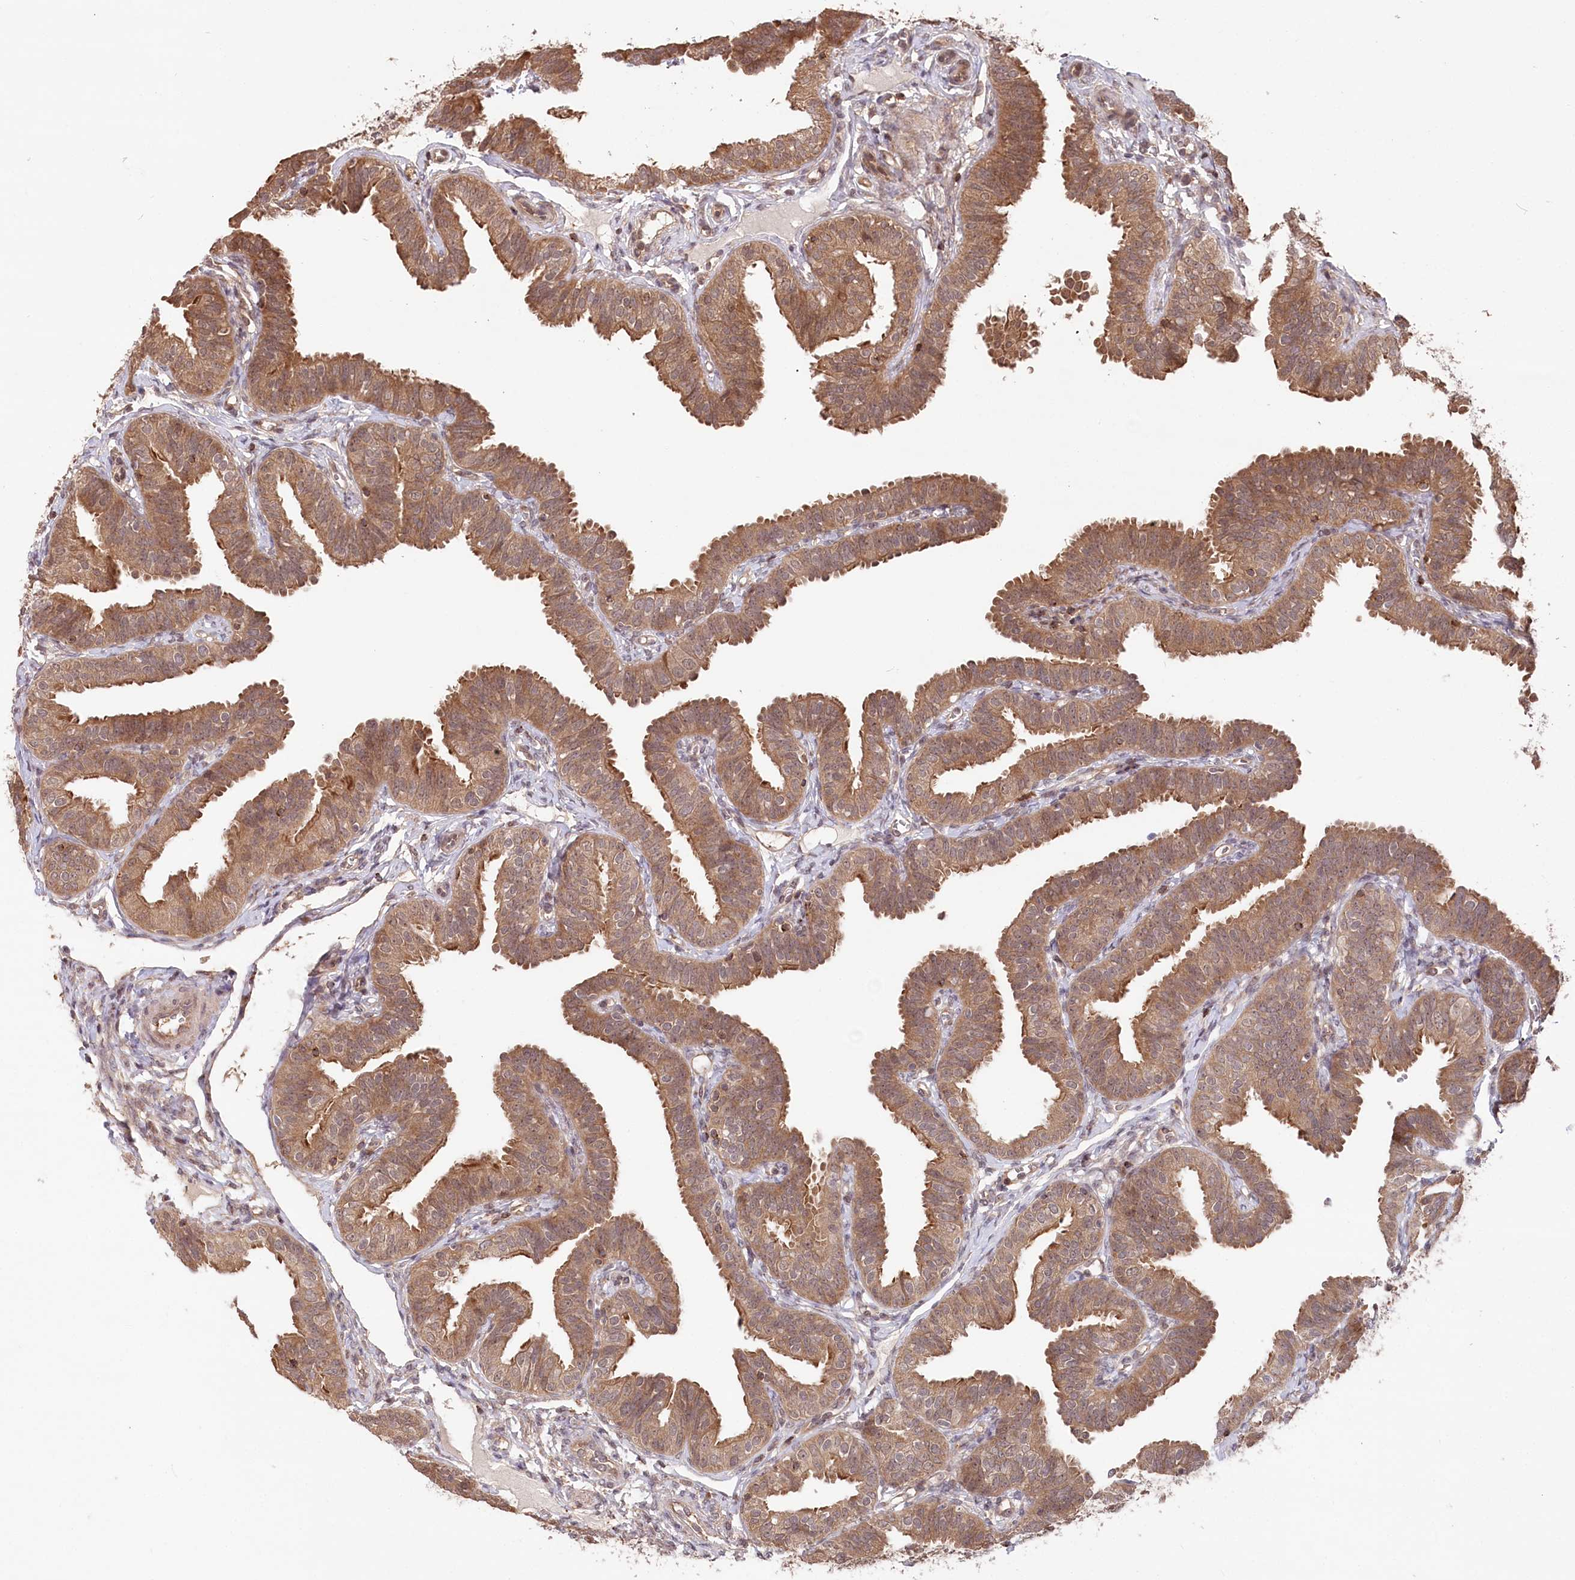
{"staining": {"intensity": "moderate", "quantity": ">75%", "location": "cytoplasmic/membranous"}, "tissue": "fallopian tube", "cell_type": "Glandular cells", "image_type": "normal", "snomed": [{"axis": "morphology", "description": "Normal tissue, NOS"}, {"axis": "topography", "description": "Fallopian tube"}], "caption": "Immunohistochemistry (IHC) histopathology image of benign fallopian tube: fallopian tube stained using immunohistochemistry (IHC) demonstrates medium levels of moderate protein expression localized specifically in the cytoplasmic/membranous of glandular cells, appearing as a cytoplasmic/membranous brown color.", "gene": "CCSER2", "patient": {"sex": "female", "age": 35}}